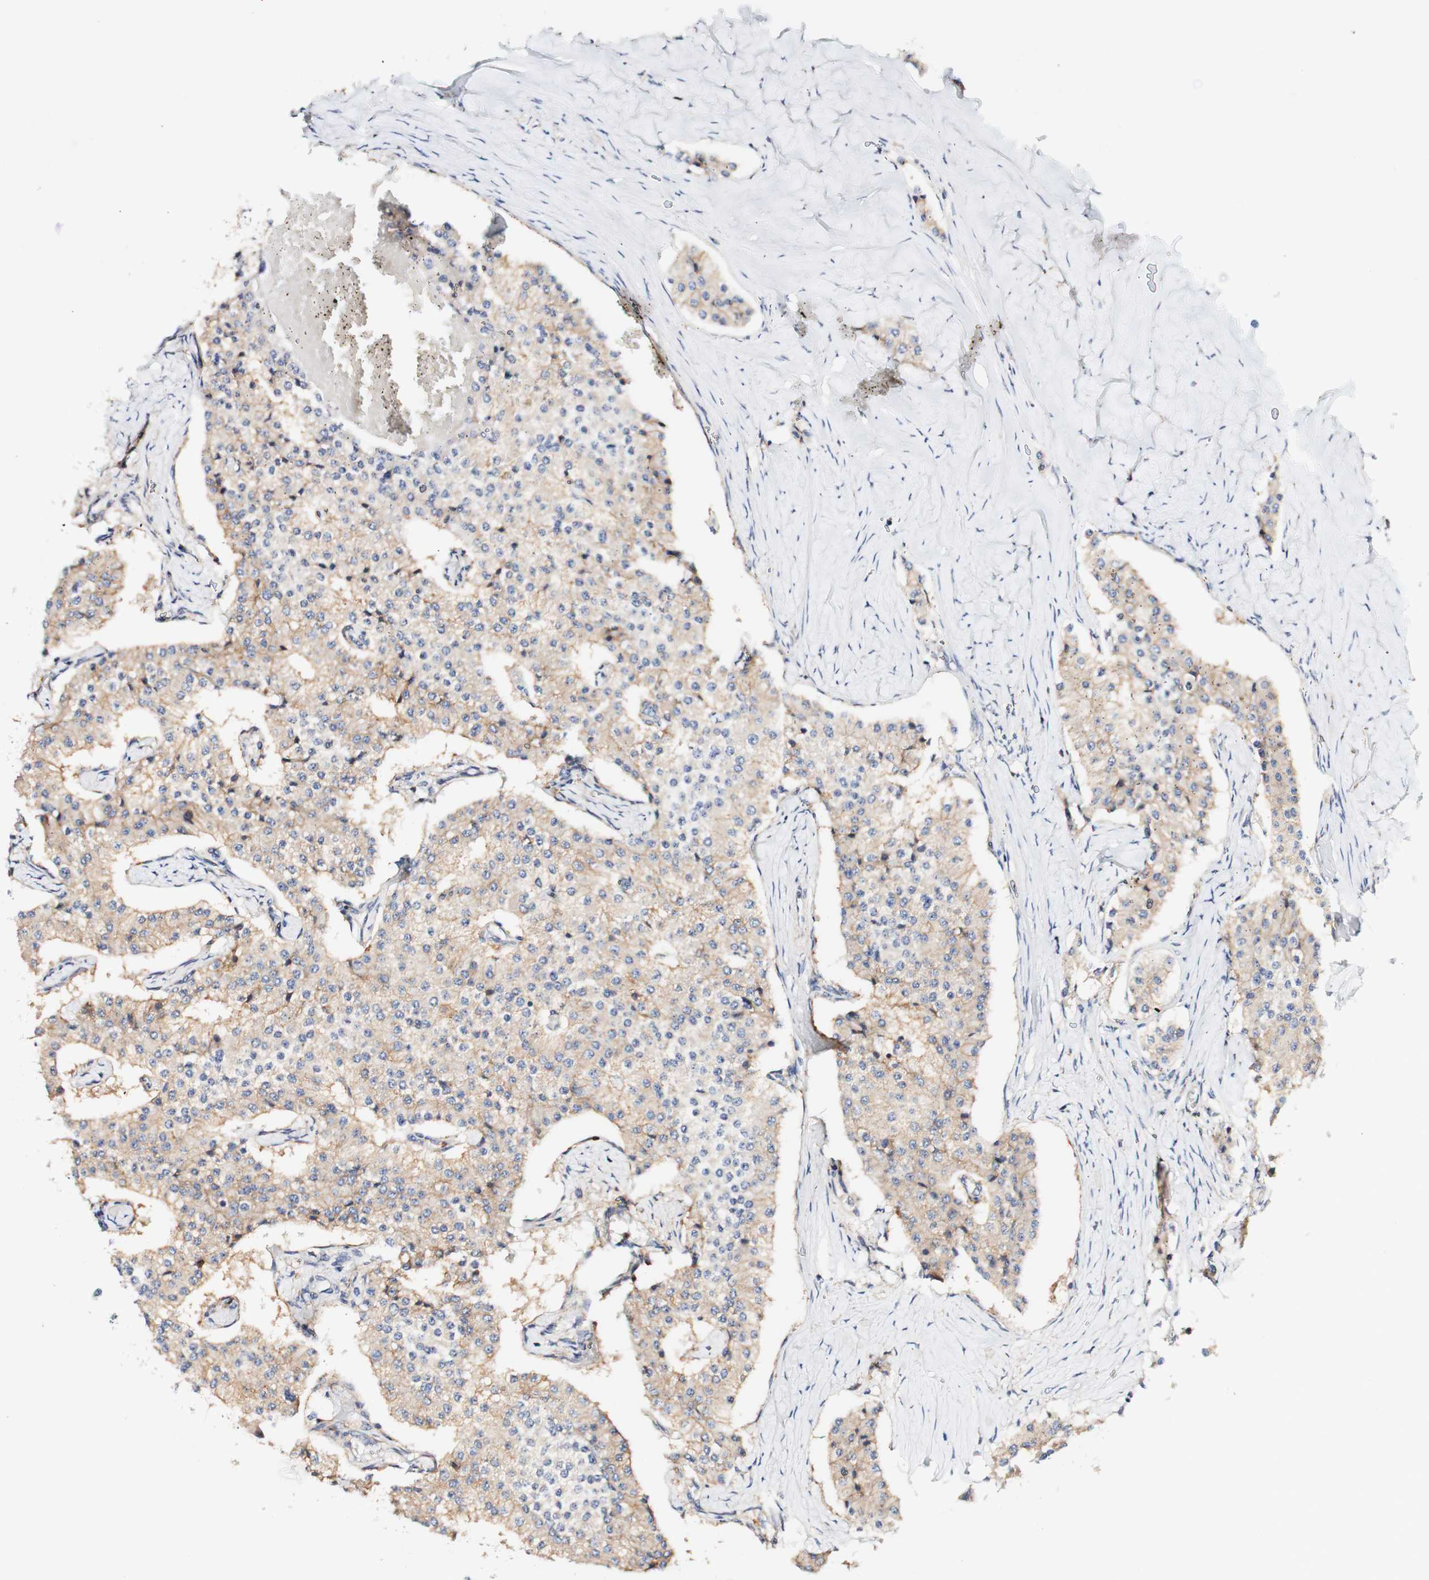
{"staining": {"intensity": "weak", "quantity": ">75%", "location": "cytoplasmic/membranous"}, "tissue": "carcinoid", "cell_type": "Tumor cells", "image_type": "cancer", "snomed": [{"axis": "morphology", "description": "Carcinoid, malignant, NOS"}, {"axis": "topography", "description": "Colon"}], "caption": "Carcinoid (malignant) stained with a brown dye reveals weak cytoplasmic/membranous positive staining in approximately >75% of tumor cells.", "gene": "PCDH7", "patient": {"sex": "female", "age": 52}}